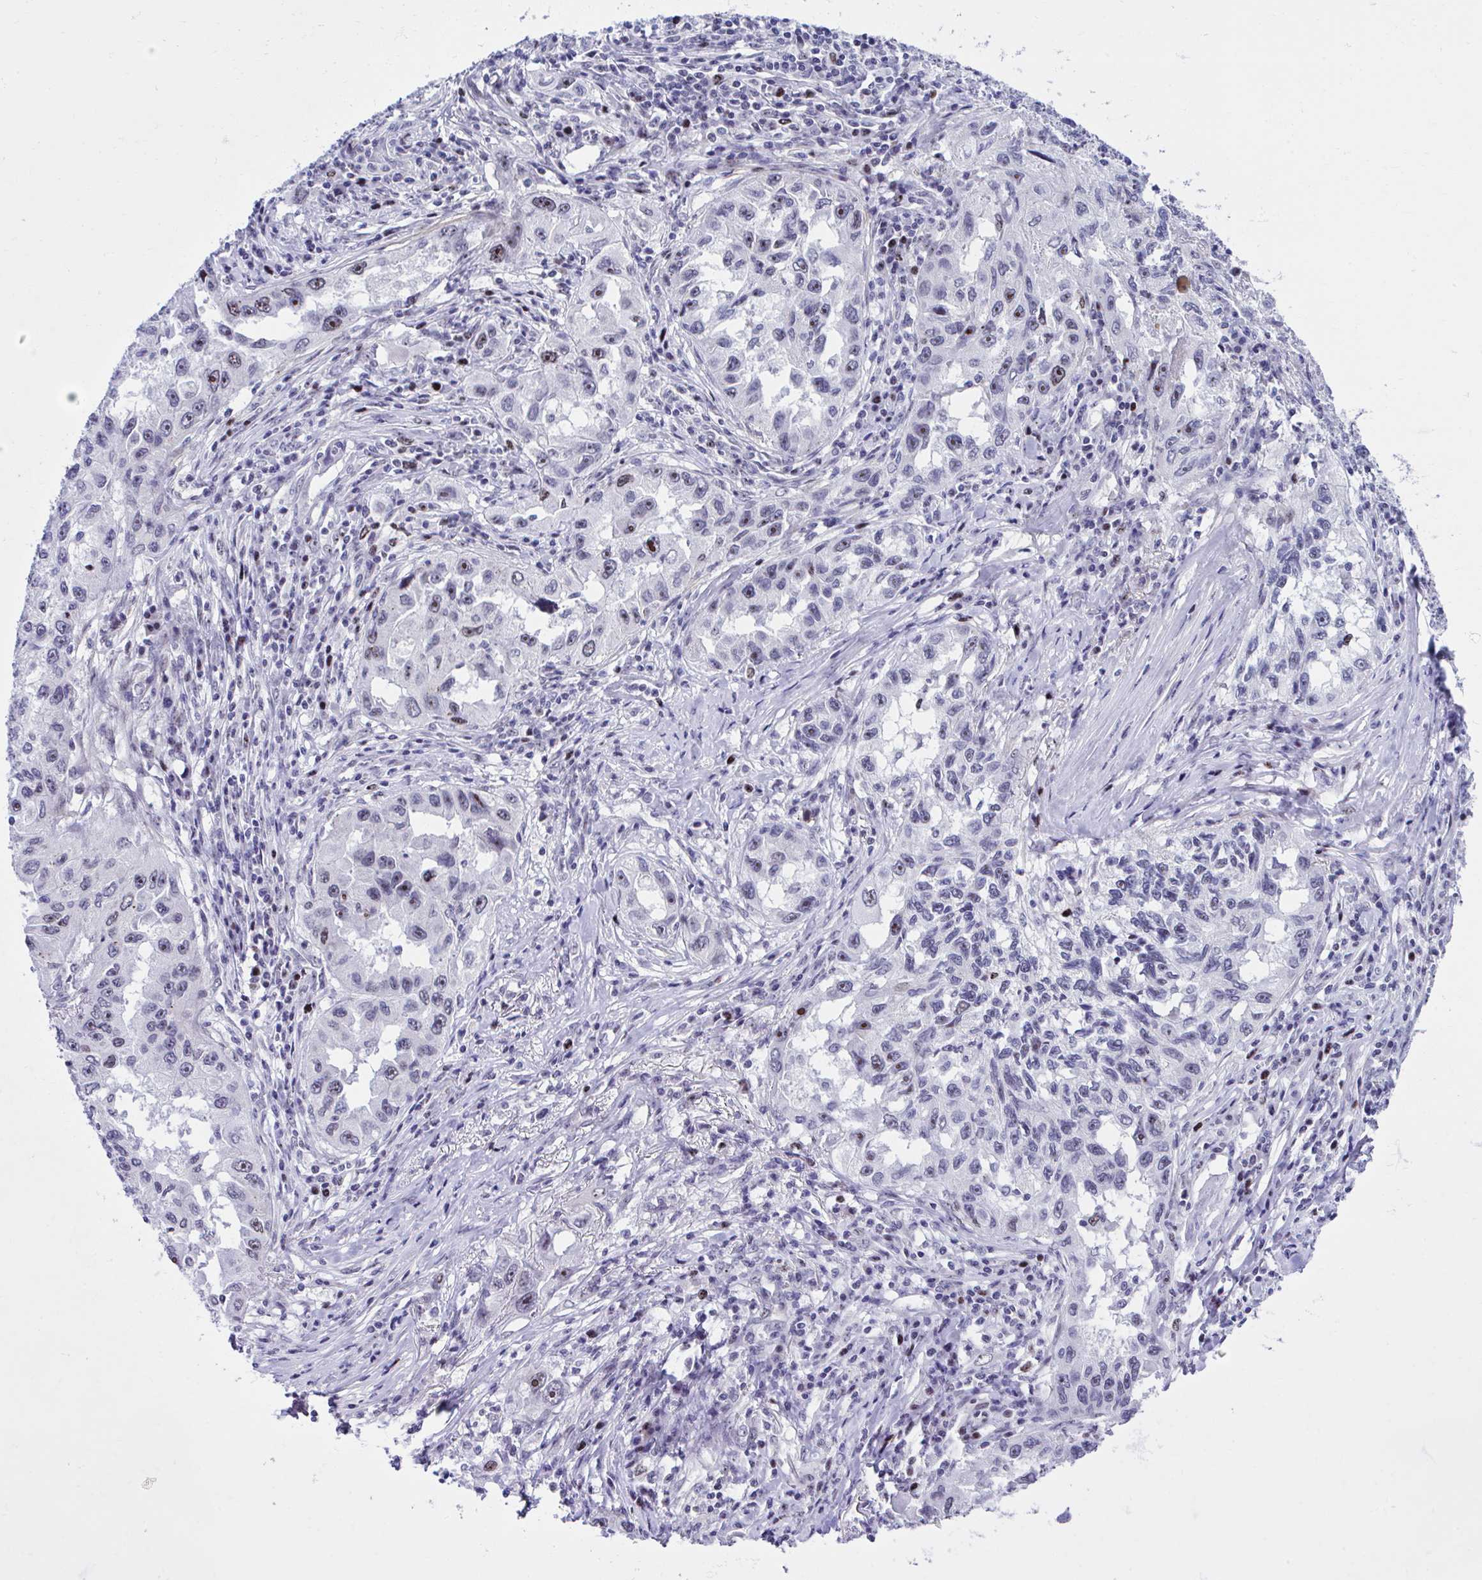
{"staining": {"intensity": "strong", "quantity": "<25%", "location": "nuclear"}, "tissue": "lung cancer", "cell_type": "Tumor cells", "image_type": "cancer", "snomed": [{"axis": "morphology", "description": "Adenocarcinoma, NOS"}, {"axis": "topography", "description": "Lung"}], "caption": "Protein expression analysis of human lung cancer (adenocarcinoma) reveals strong nuclear expression in approximately <25% of tumor cells. The staining is performed using DAB (3,3'-diaminobenzidine) brown chromogen to label protein expression. The nuclei are counter-stained blue using hematoxylin.", "gene": "CEP72", "patient": {"sex": "female", "age": 73}}